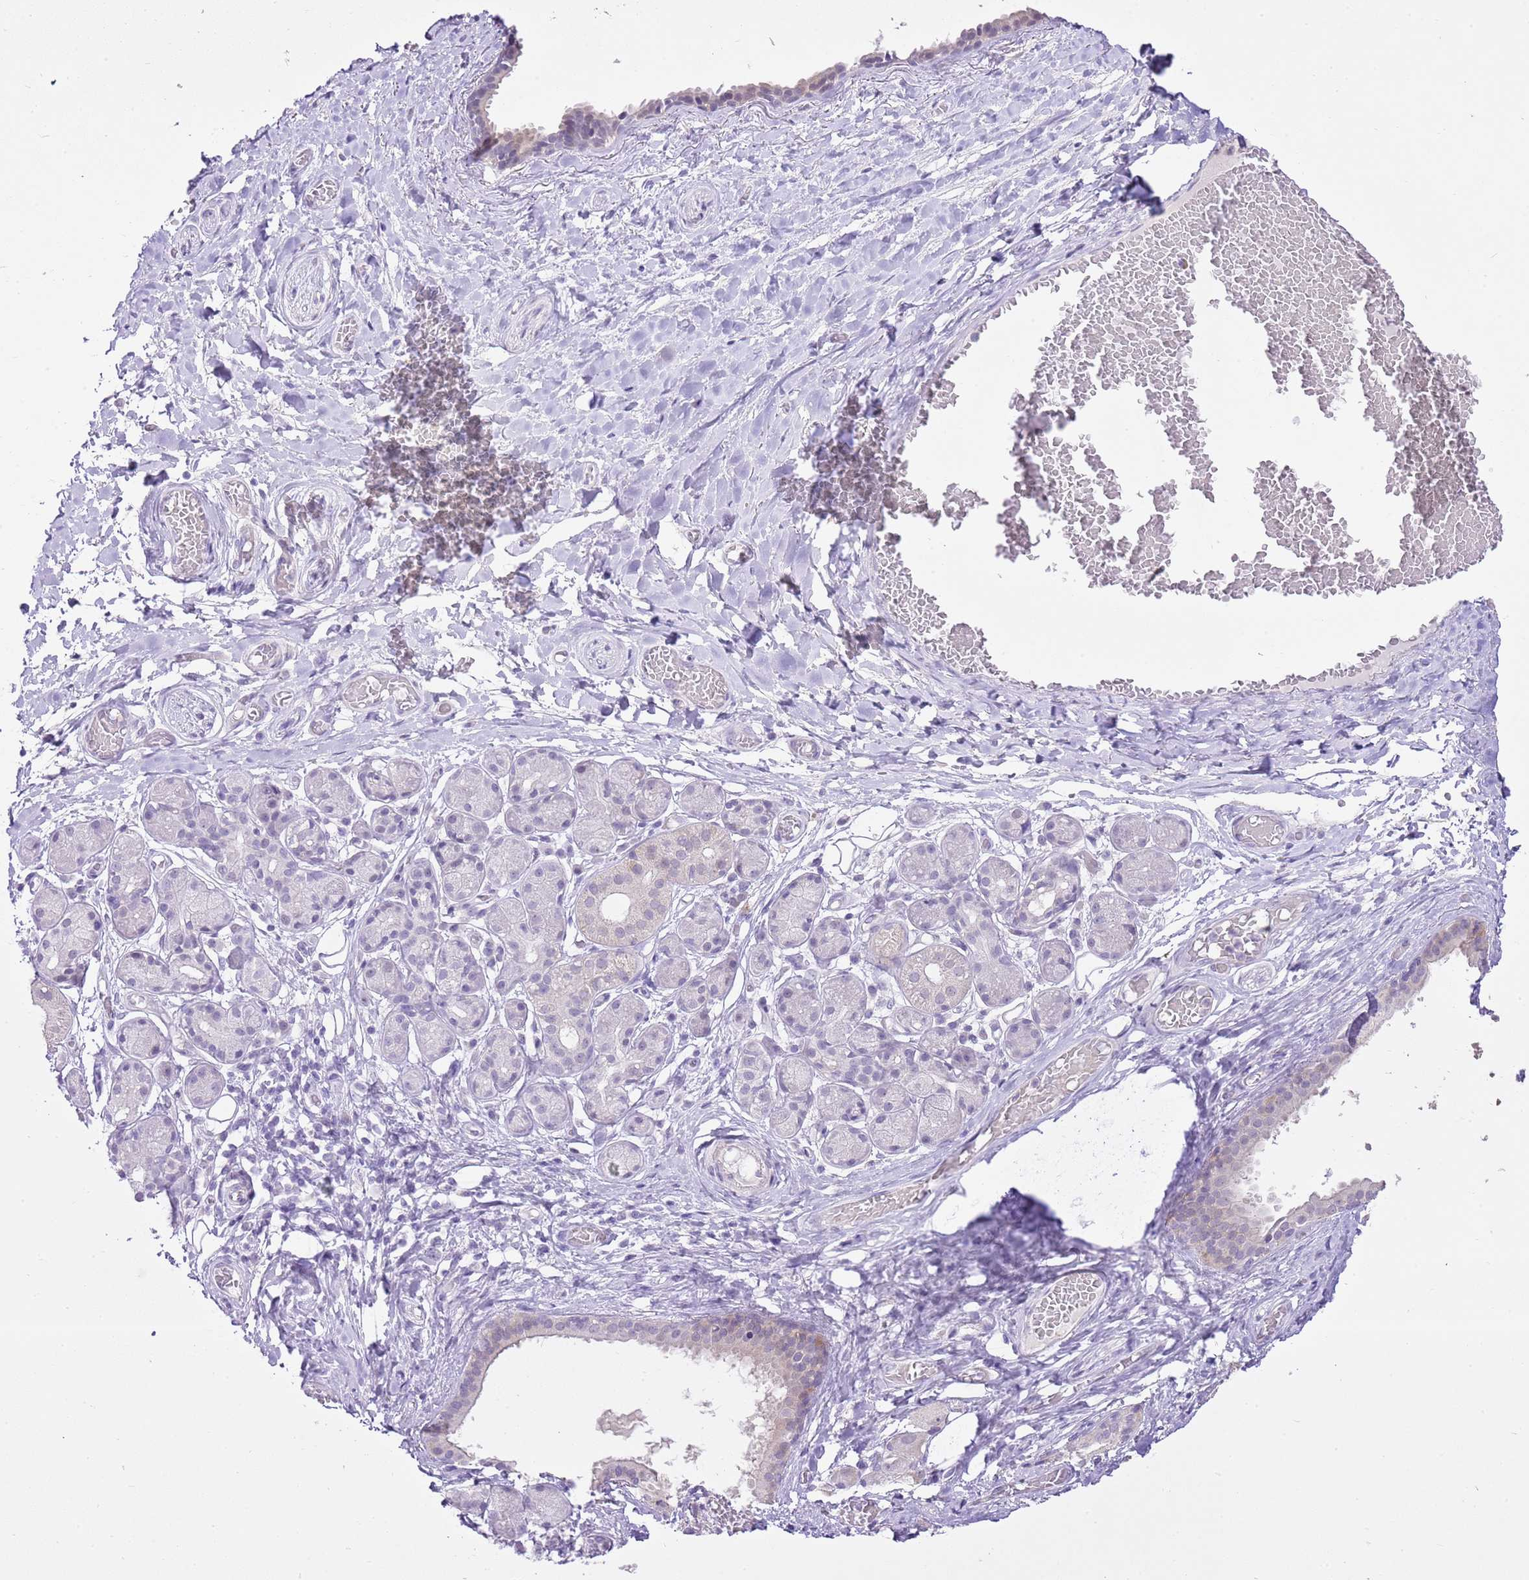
{"staining": {"intensity": "negative", "quantity": "none", "location": "none"}, "tissue": "adipose tissue", "cell_type": "Adipocytes", "image_type": "normal", "snomed": [{"axis": "morphology", "description": "Normal tissue, NOS"}, {"axis": "topography", "description": "Salivary gland"}, {"axis": "topography", "description": "Peripheral nerve tissue"}], "caption": "Adipocytes show no significant protein staining in benign adipose tissue. (Brightfield microscopy of DAB immunohistochemistry (IHC) at high magnification).", "gene": "XPO7", "patient": {"sex": "male", "age": 62}}